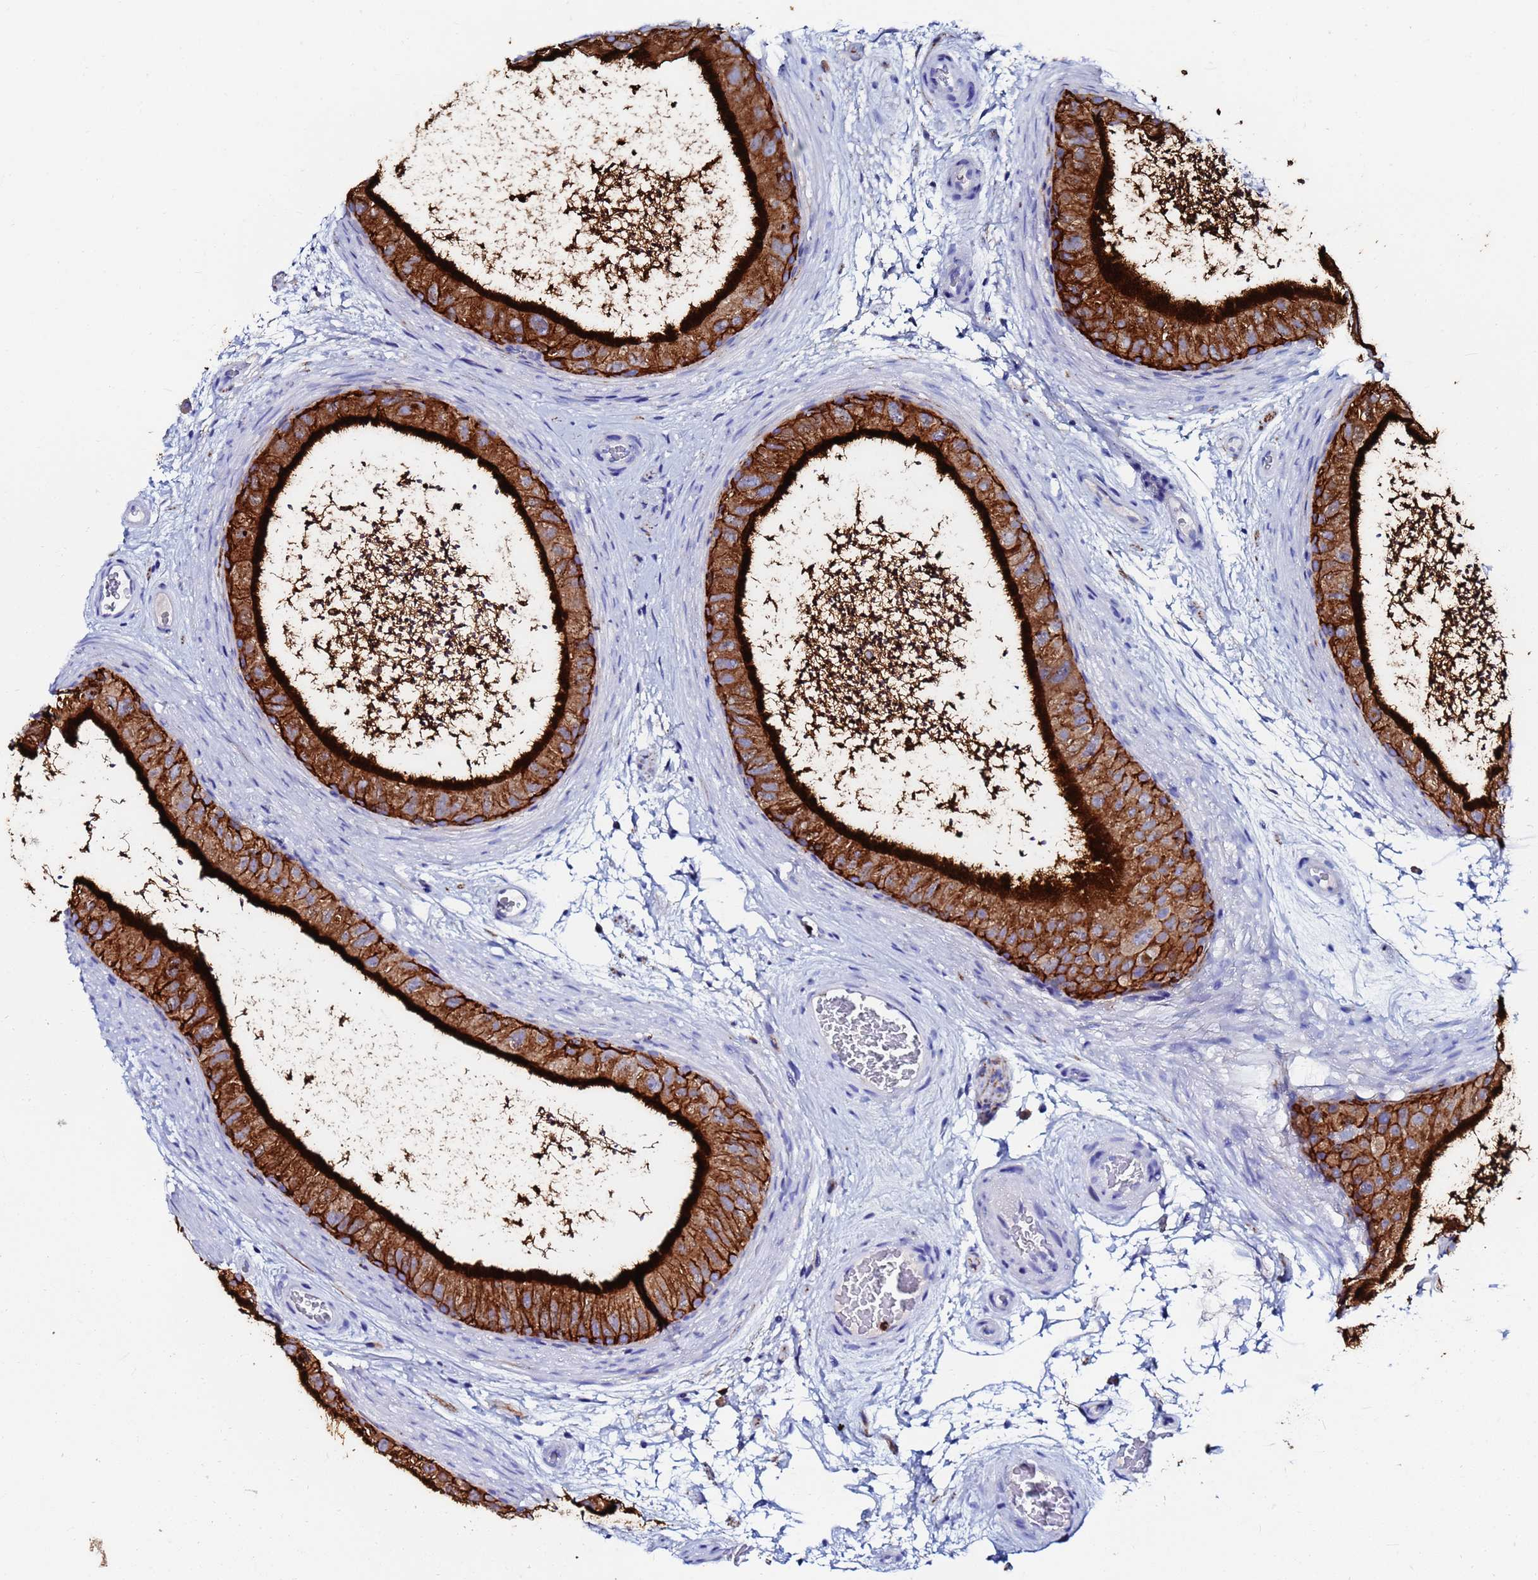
{"staining": {"intensity": "strong", "quantity": ">75%", "location": "cytoplasmic/membranous"}, "tissue": "epididymis", "cell_type": "Glandular cells", "image_type": "normal", "snomed": [{"axis": "morphology", "description": "Normal tissue, NOS"}, {"axis": "topography", "description": "Epididymis"}], "caption": "Epididymis stained for a protein shows strong cytoplasmic/membranous positivity in glandular cells.", "gene": "BASP1", "patient": {"sex": "male", "age": 50}}